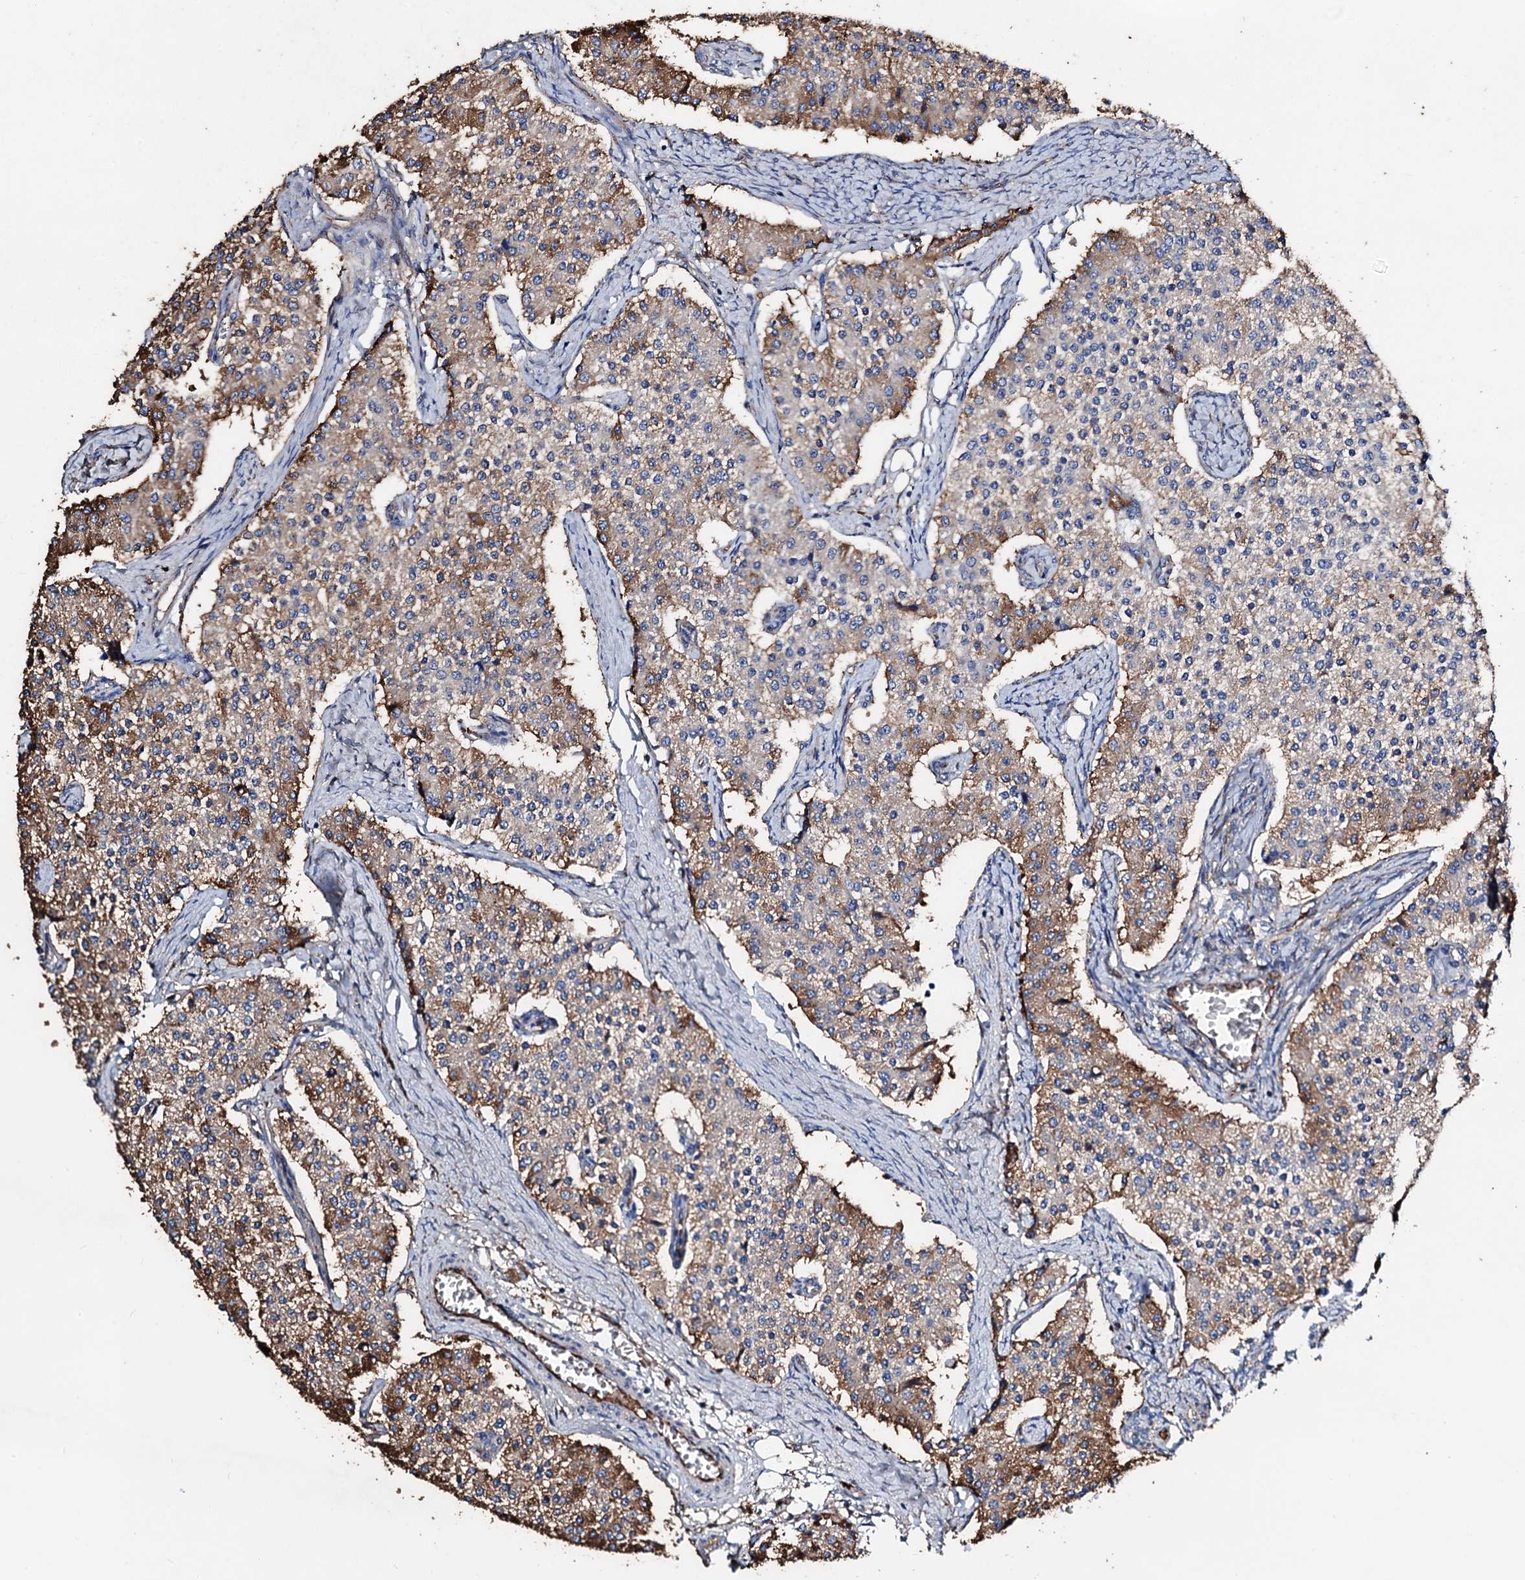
{"staining": {"intensity": "moderate", "quantity": "25%-75%", "location": "cytoplasmic/membranous"}, "tissue": "carcinoid", "cell_type": "Tumor cells", "image_type": "cancer", "snomed": [{"axis": "morphology", "description": "Carcinoid, malignant, NOS"}, {"axis": "topography", "description": "Colon"}], "caption": "The photomicrograph exhibits immunohistochemical staining of carcinoid. There is moderate cytoplasmic/membranous positivity is seen in about 25%-75% of tumor cells. (DAB = brown stain, brightfield microscopy at high magnification).", "gene": "GCOM1", "patient": {"sex": "female", "age": 52}}